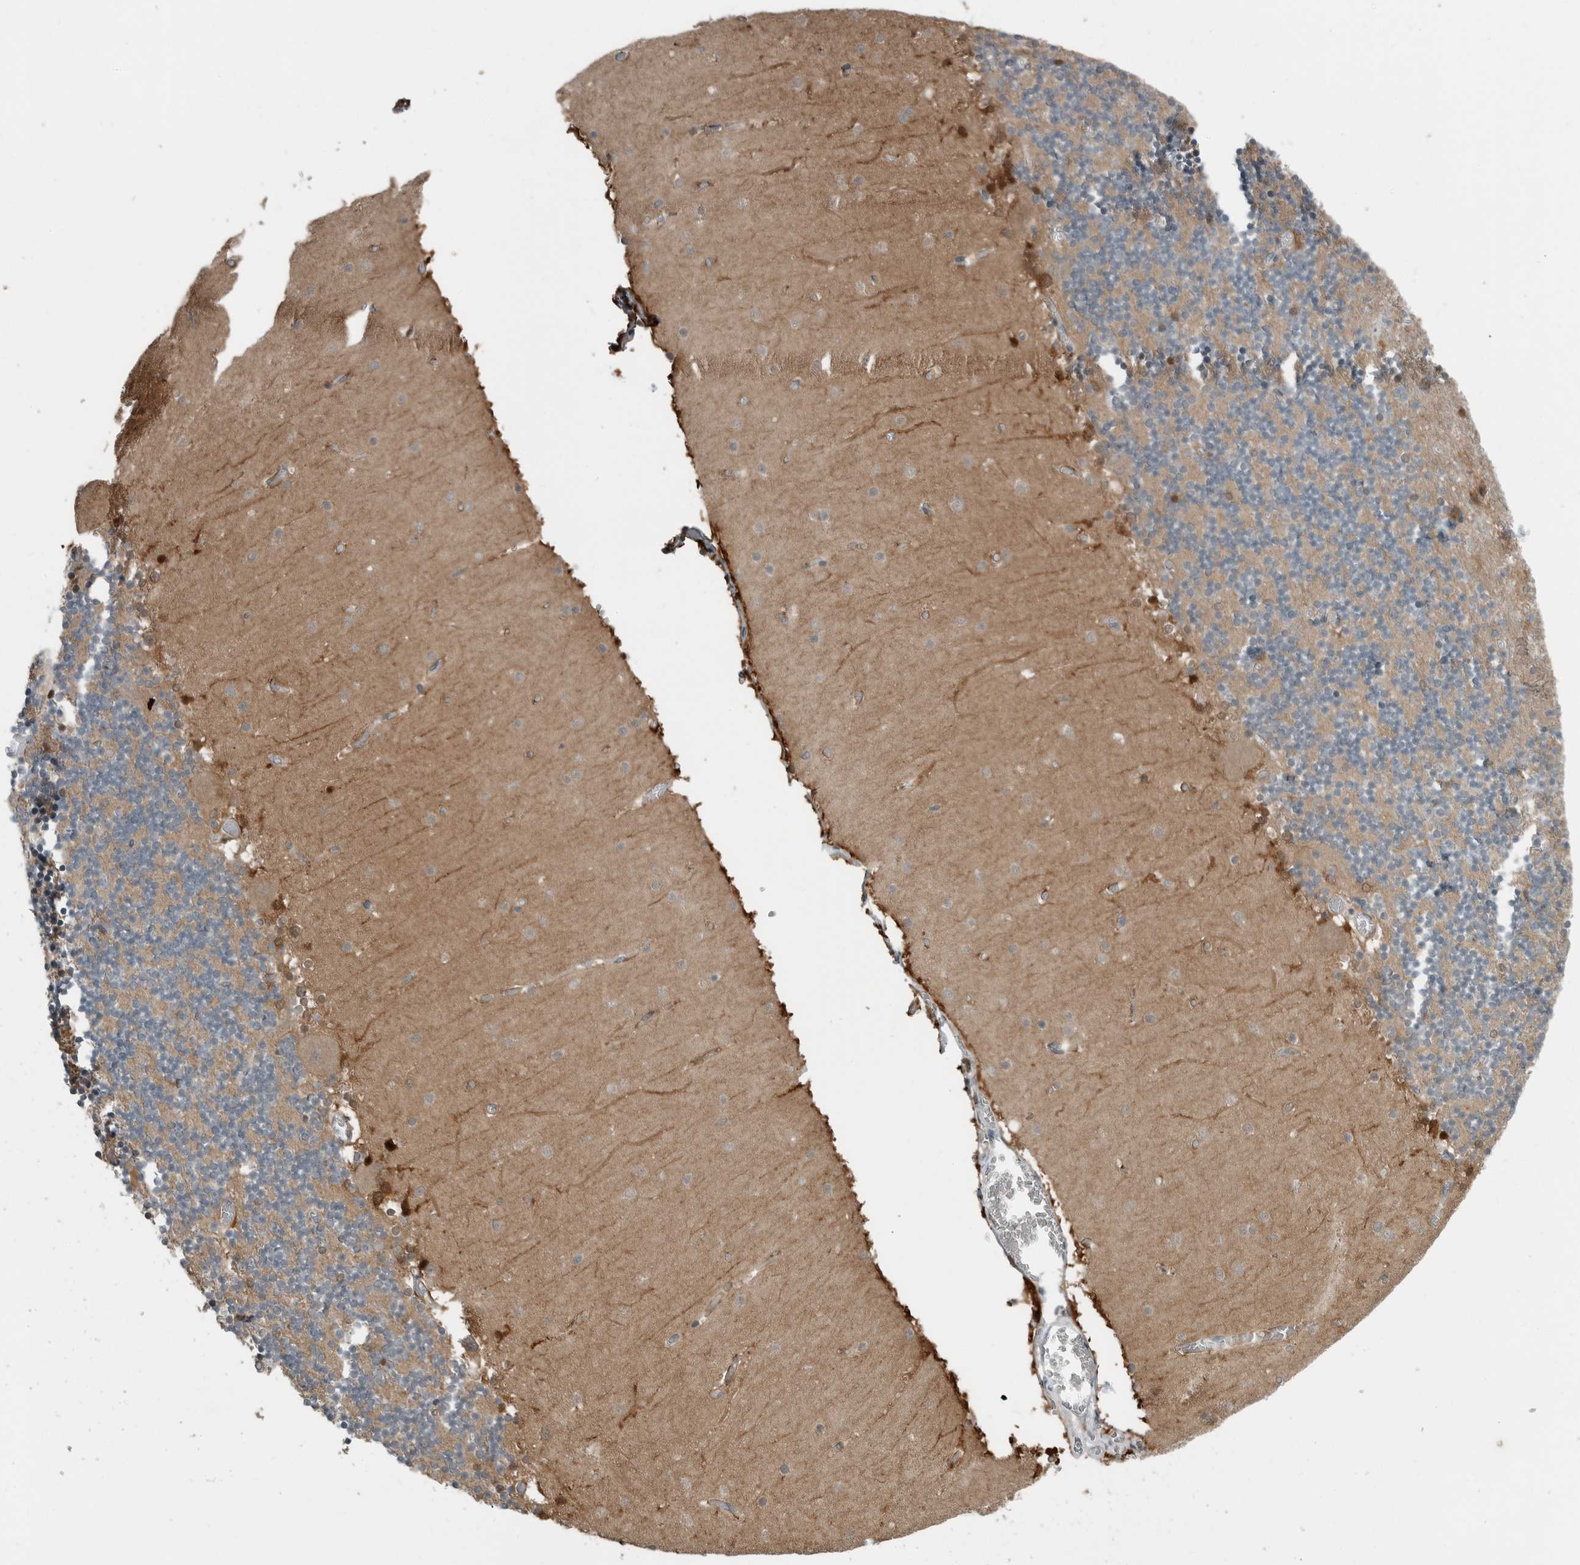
{"staining": {"intensity": "weak", "quantity": "25%-75%", "location": "cytoplasmic/membranous"}, "tissue": "cerebellum", "cell_type": "Cells in granular layer", "image_type": "normal", "snomed": [{"axis": "morphology", "description": "Normal tissue, NOS"}, {"axis": "topography", "description": "Cerebellum"}], "caption": "Immunohistochemistry (IHC) of normal cerebellum shows low levels of weak cytoplasmic/membranous expression in approximately 25%-75% of cells in granular layer.", "gene": "ENSG00000286112", "patient": {"sex": "female", "age": 28}}